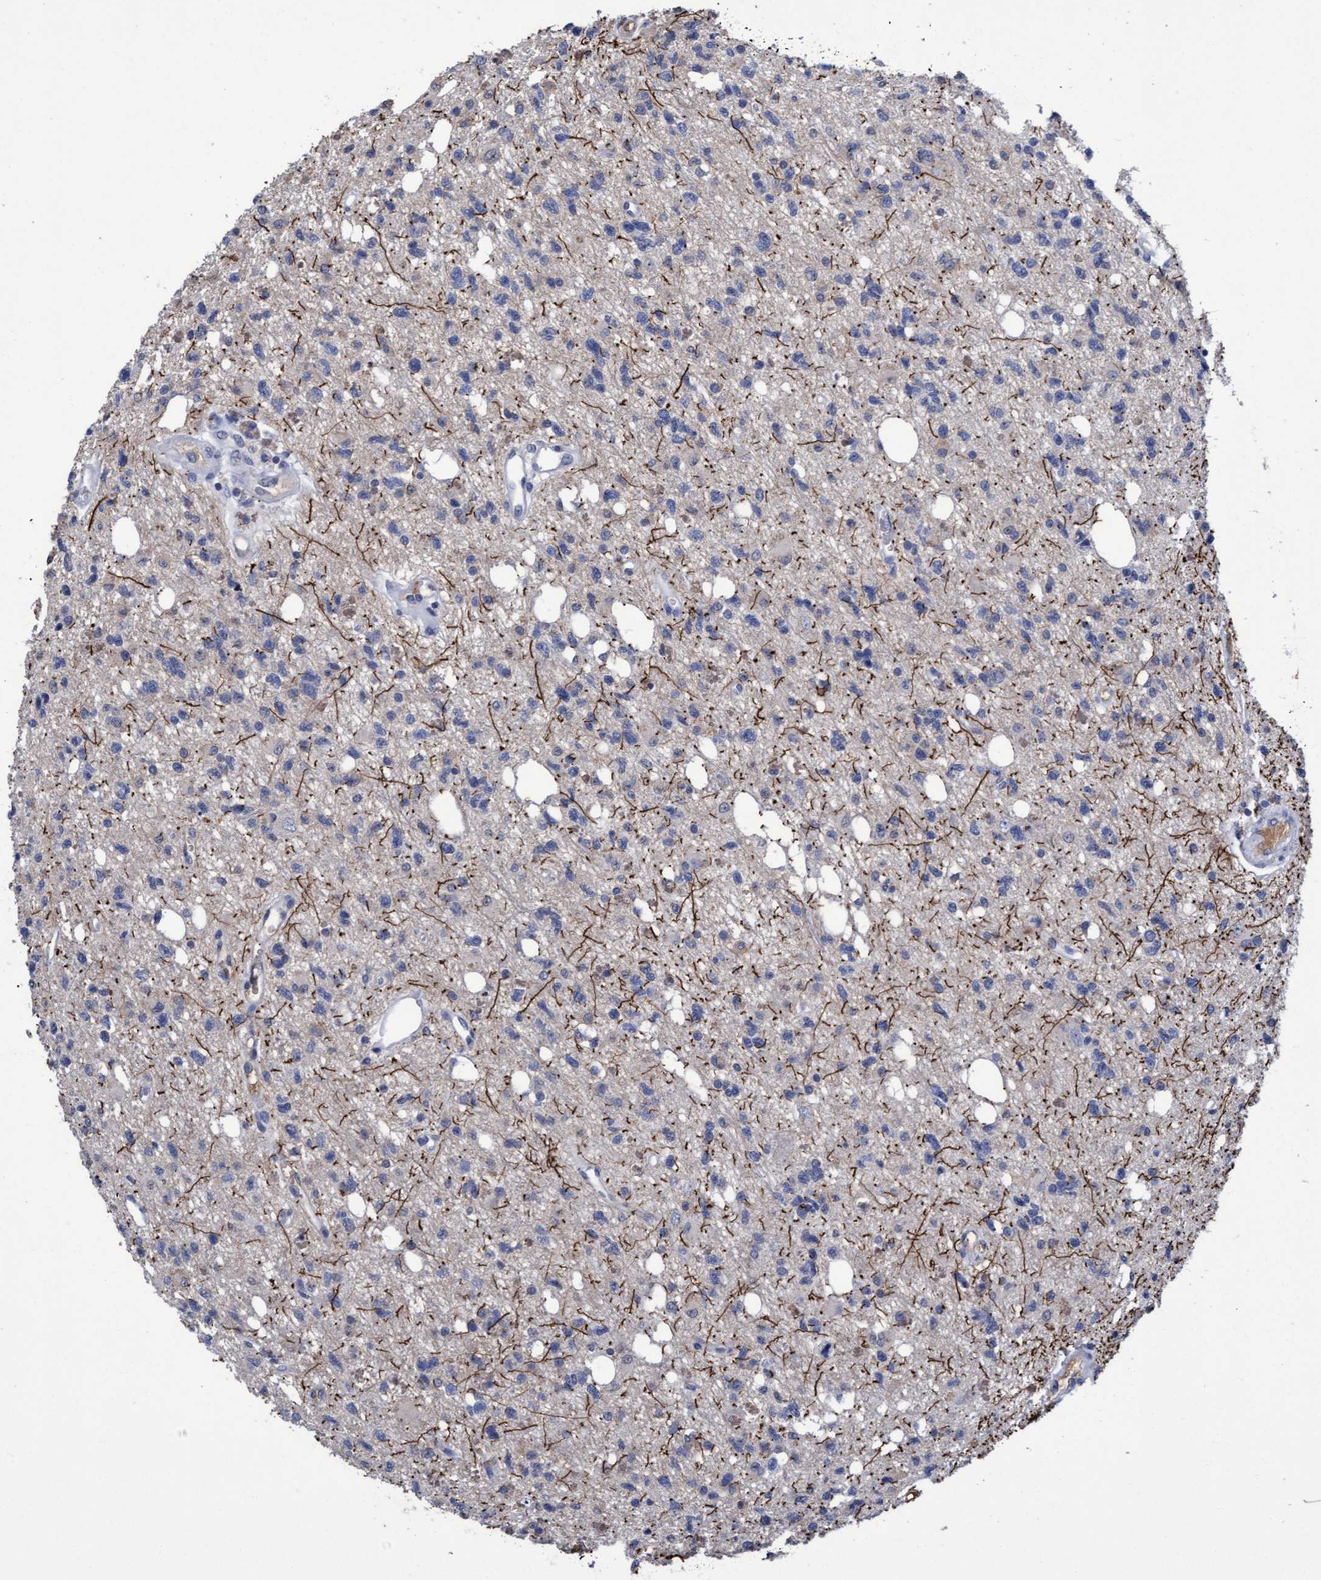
{"staining": {"intensity": "negative", "quantity": "none", "location": "none"}, "tissue": "glioma", "cell_type": "Tumor cells", "image_type": "cancer", "snomed": [{"axis": "morphology", "description": "Glioma, malignant, High grade"}, {"axis": "topography", "description": "Brain"}], "caption": "The immunohistochemistry photomicrograph has no significant positivity in tumor cells of glioma tissue.", "gene": "GPR39", "patient": {"sex": "female", "age": 62}}